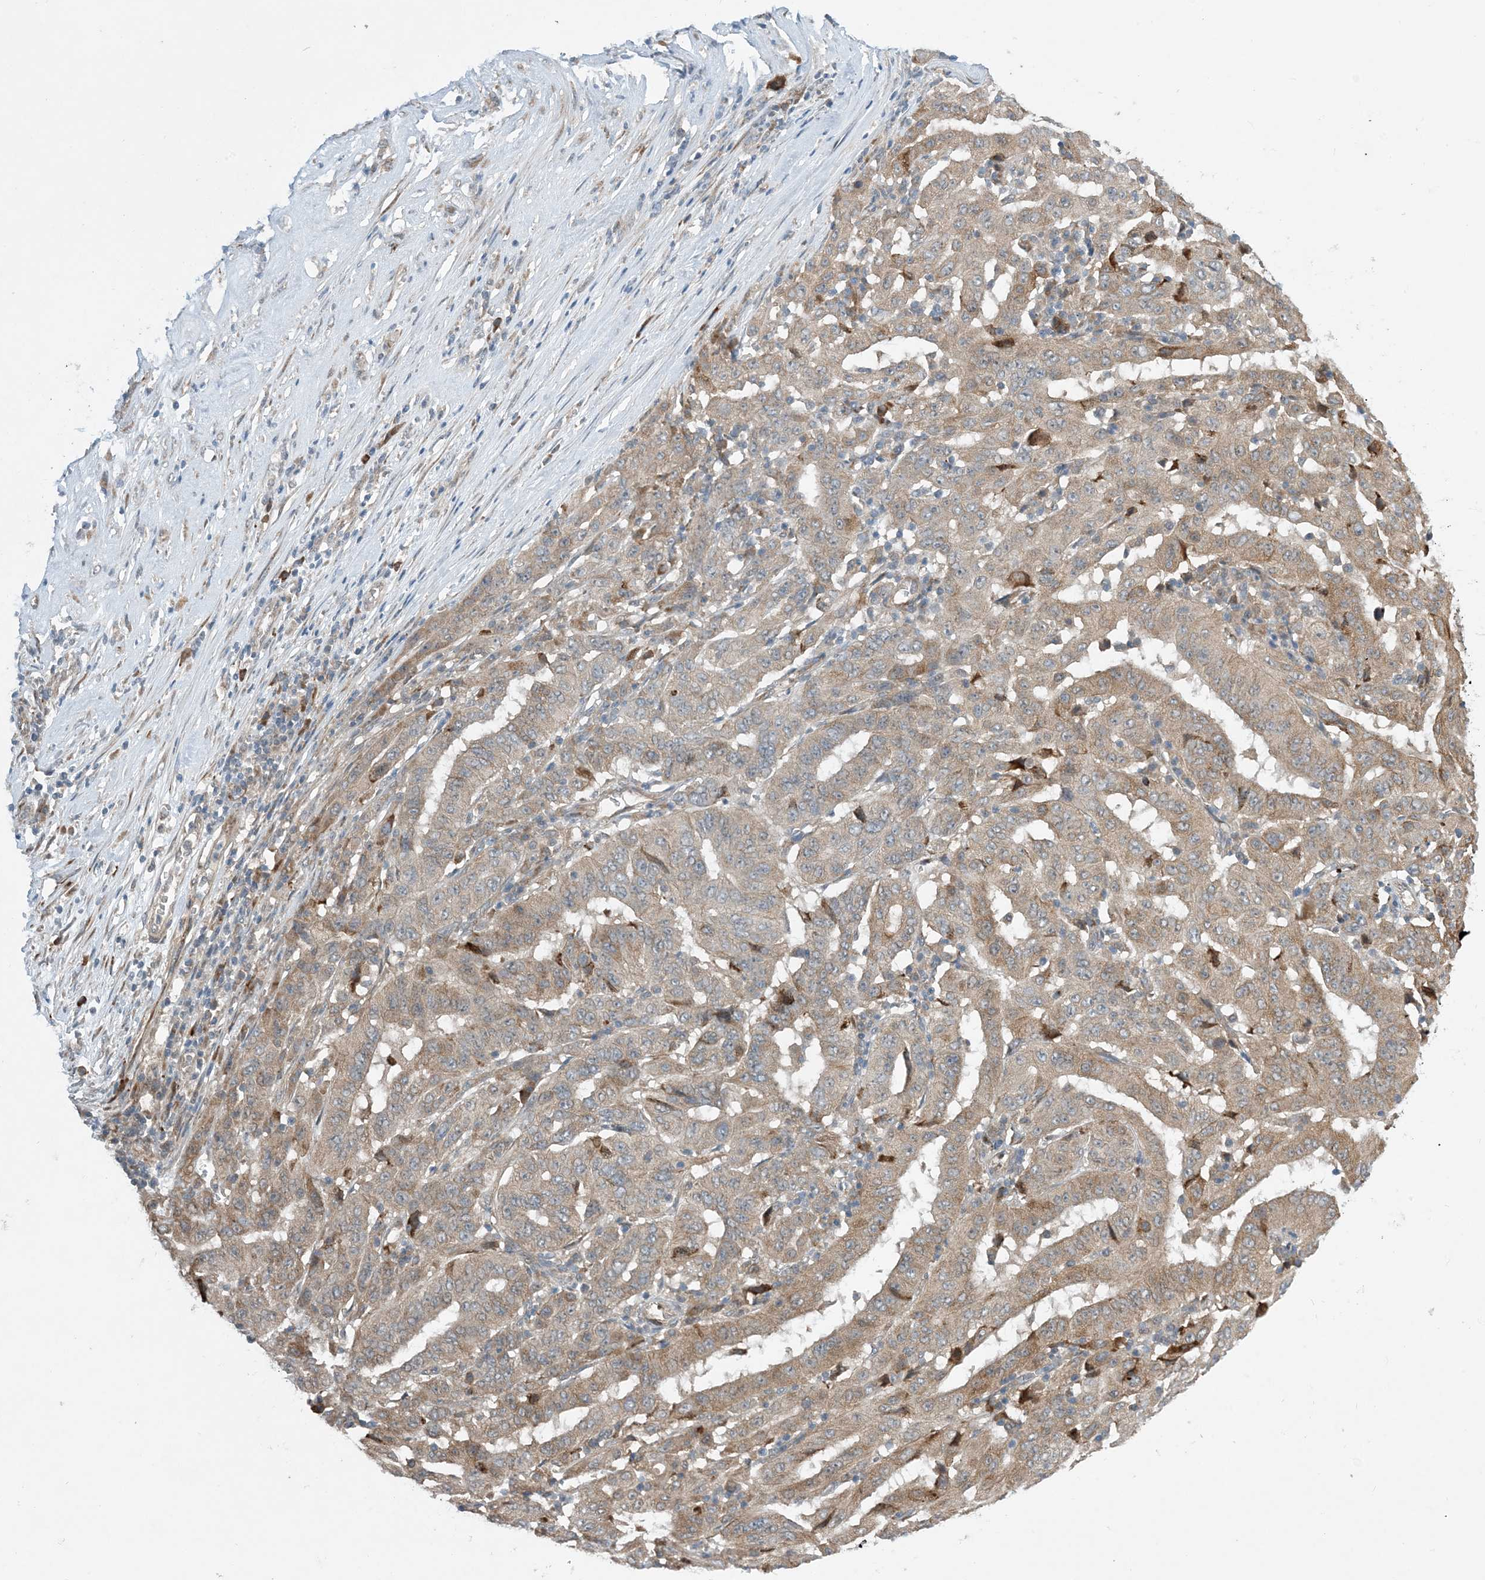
{"staining": {"intensity": "moderate", "quantity": "25%-75%", "location": "cytoplasmic/membranous"}, "tissue": "pancreatic cancer", "cell_type": "Tumor cells", "image_type": "cancer", "snomed": [{"axis": "morphology", "description": "Adenocarcinoma, NOS"}, {"axis": "topography", "description": "Pancreas"}], "caption": "A brown stain highlights moderate cytoplasmic/membranous positivity of a protein in adenocarcinoma (pancreatic) tumor cells.", "gene": "PHOSPHO2", "patient": {"sex": "male", "age": 63}}